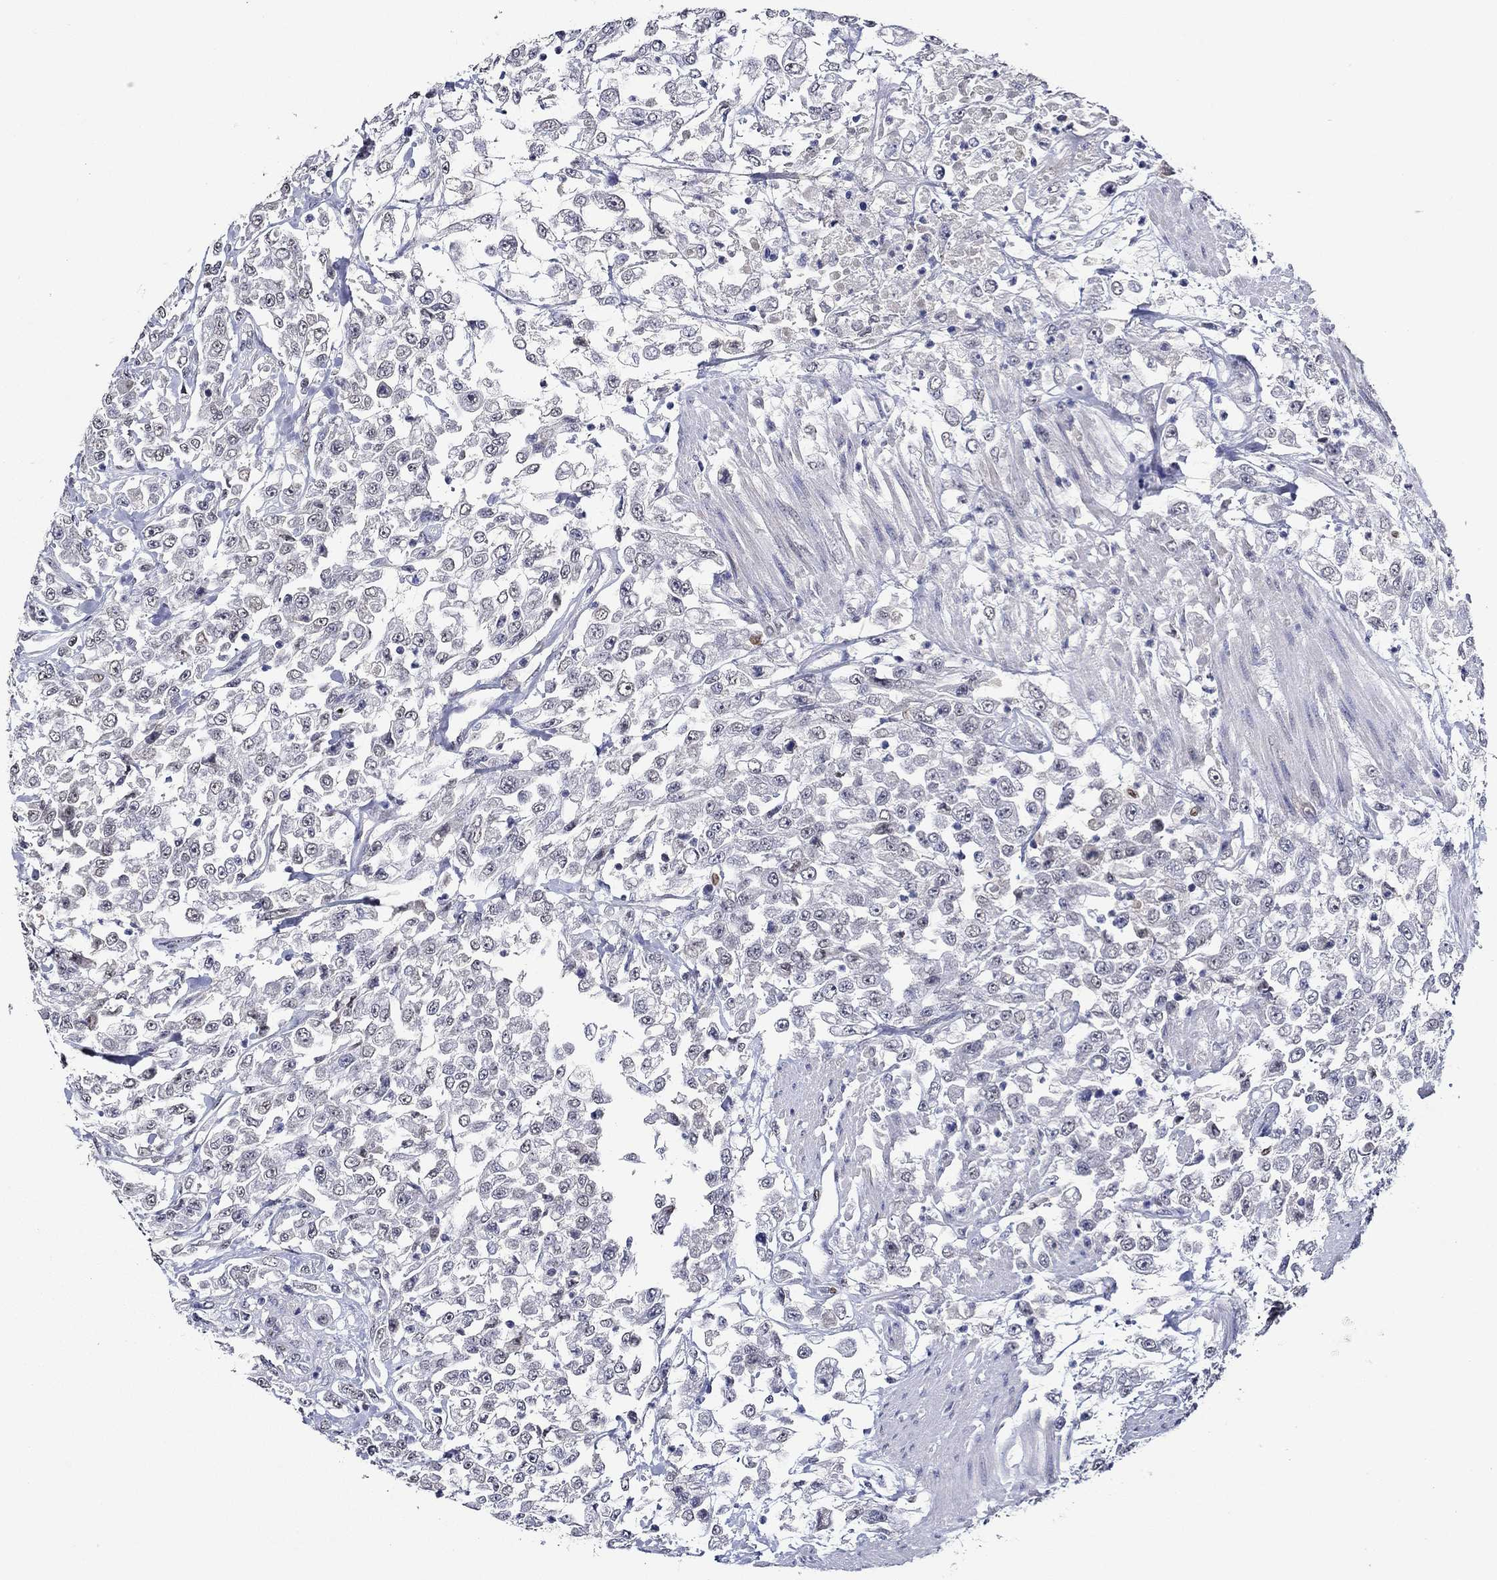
{"staining": {"intensity": "negative", "quantity": "none", "location": "none"}, "tissue": "urothelial cancer", "cell_type": "Tumor cells", "image_type": "cancer", "snomed": [{"axis": "morphology", "description": "Urothelial carcinoma, High grade"}, {"axis": "topography", "description": "Urinary bladder"}], "caption": "Immunohistochemical staining of human high-grade urothelial carcinoma displays no significant staining in tumor cells.", "gene": "GATA2", "patient": {"sex": "male", "age": 46}}